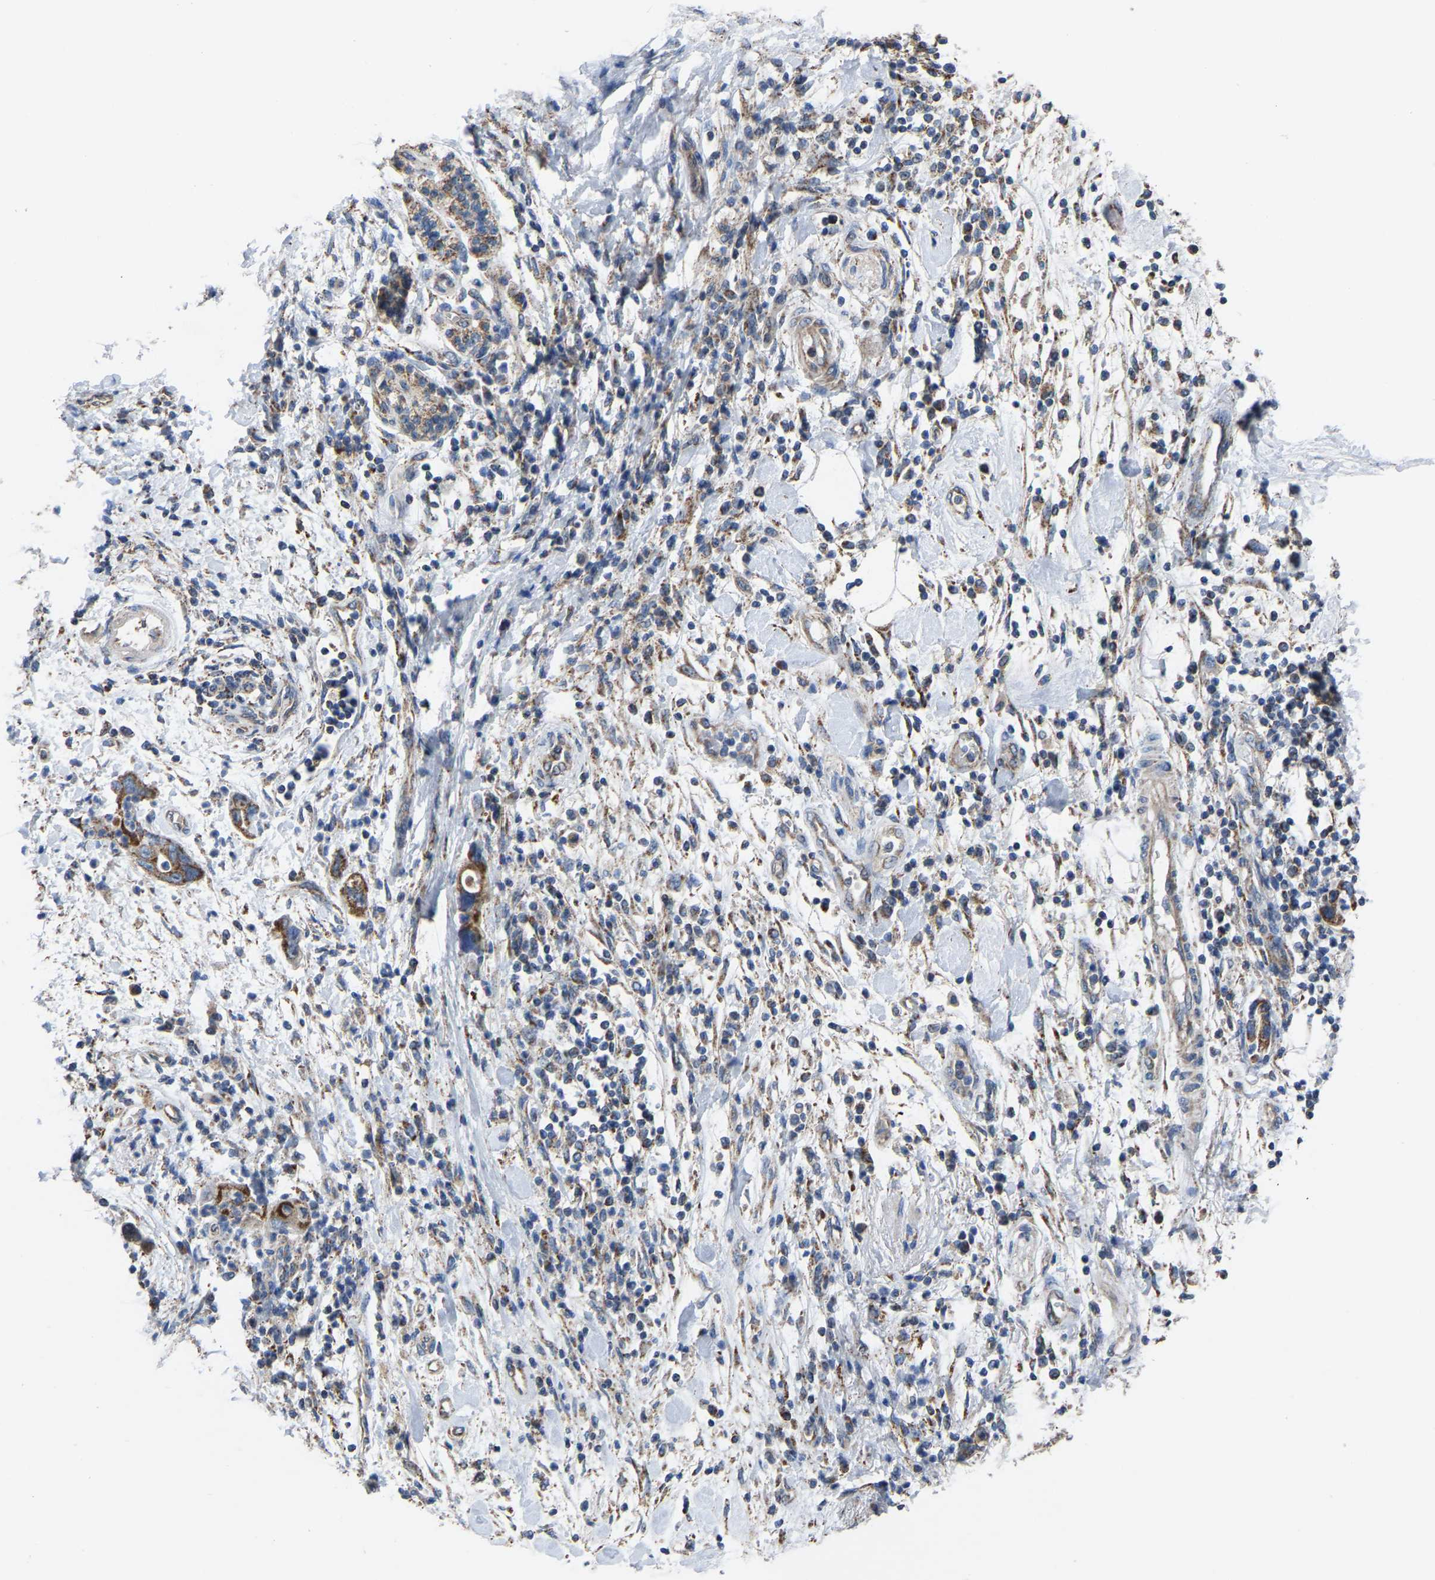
{"staining": {"intensity": "moderate", "quantity": ">75%", "location": "cytoplasmic/membranous"}, "tissue": "pancreatic cancer", "cell_type": "Tumor cells", "image_type": "cancer", "snomed": [{"axis": "morphology", "description": "Normal tissue, NOS"}, {"axis": "morphology", "description": "Adenocarcinoma, NOS"}, {"axis": "topography", "description": "Pancreas"}], "caption": "IHC micrograph of neoplastic tissue: pancreatic cancer (adenocarcinoma) stained using immunohistochemistry (IHC) reveals medium levels of moderate protein expression localized specifically in the cytoplasmic/membranous of tumor cells, appearing as a cytoplasmic/membranous brown color.", "gene": "BCL10", "patient": {"sex": "female", "age": 71}}